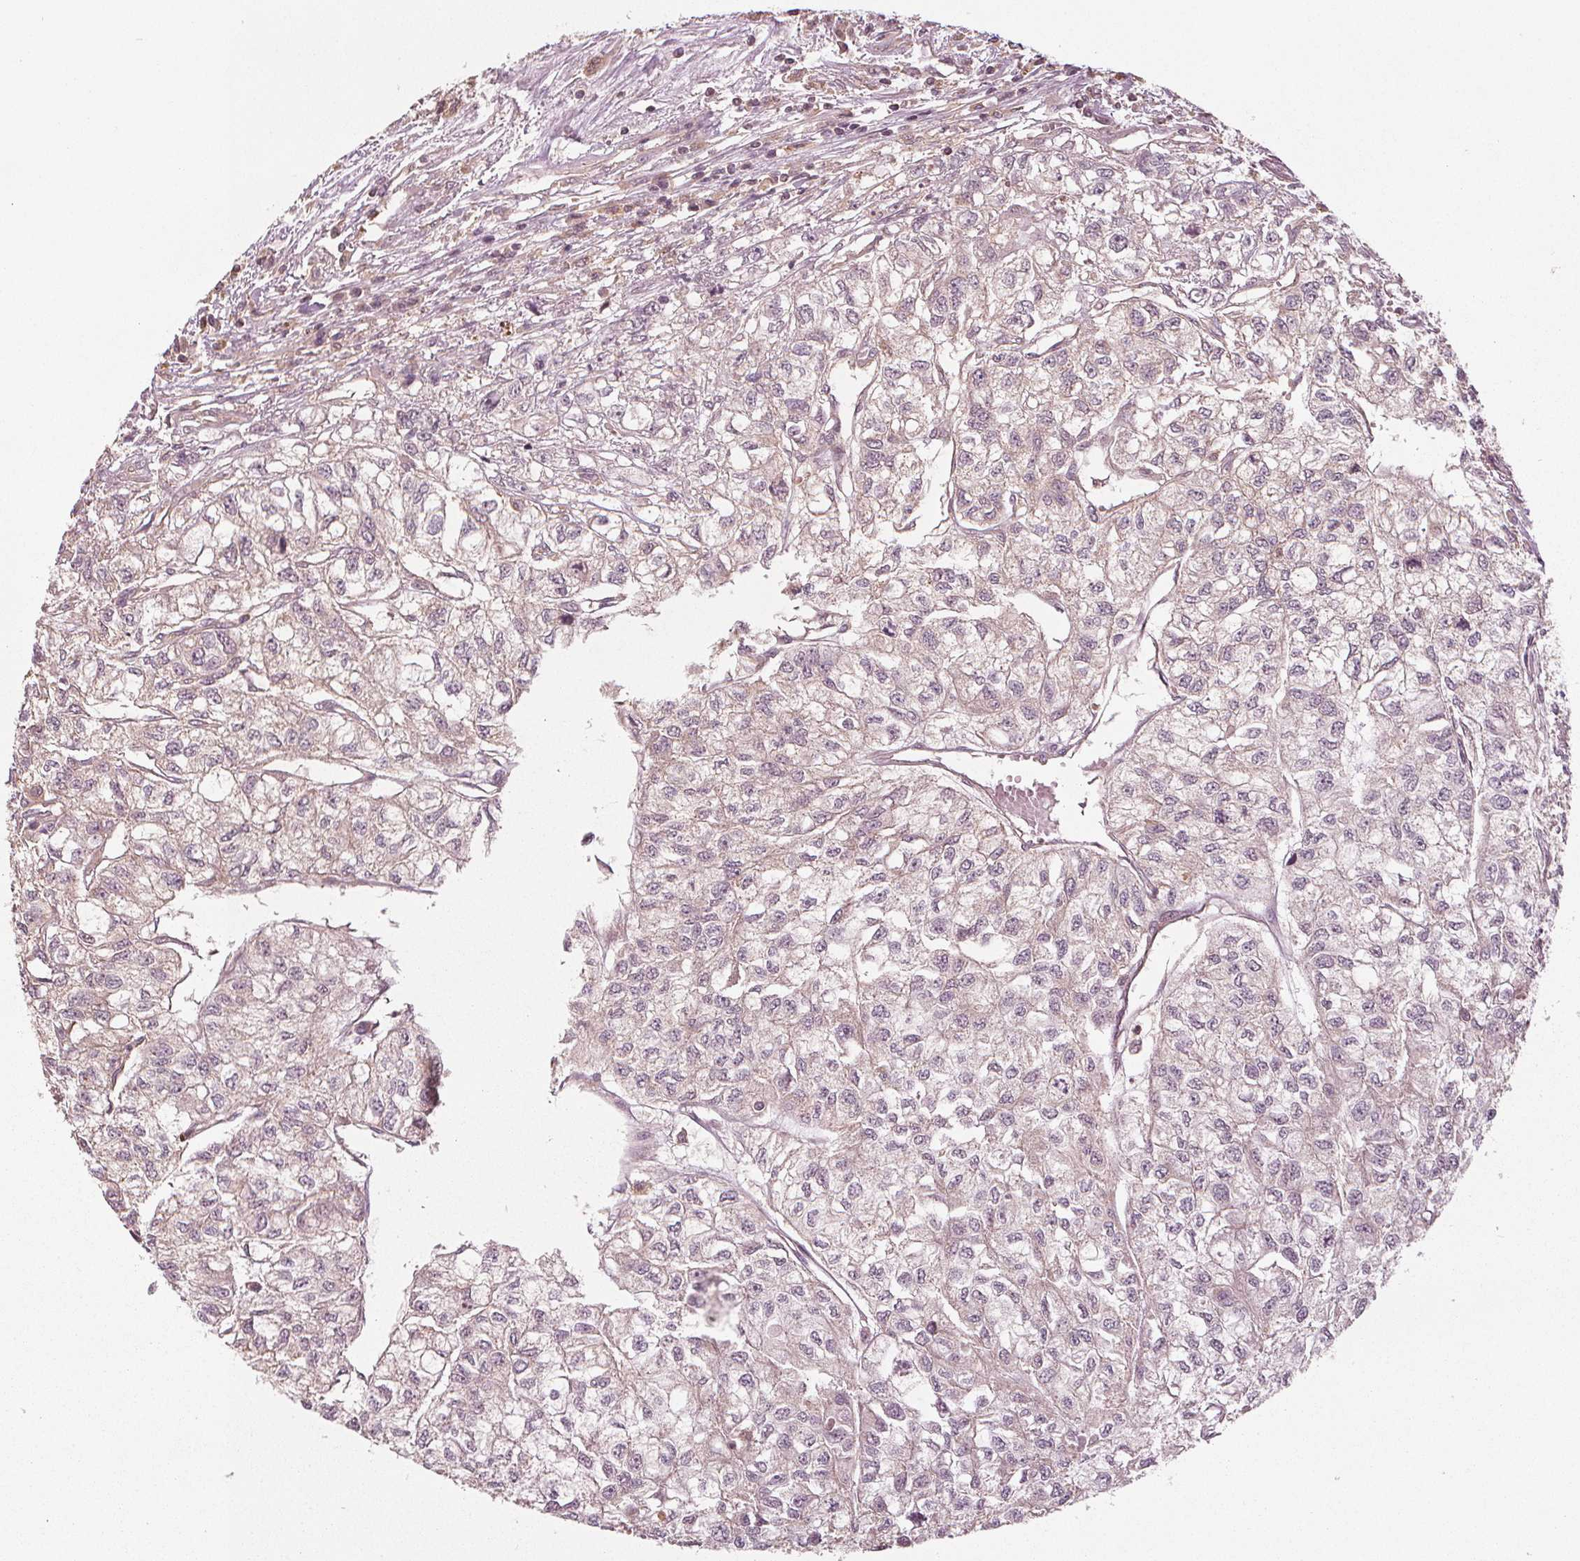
{"staining": {"intensity": "weak", "quantity": "<25%", "location": "cytoplasmic/membranous"}, "tissue": "renal cancer", "cell_type": "Tumor cells", "image_type": "cancer", "snomed": [{"axis": "morphology", "description": "Adenocarcinoma, NOS"}, {"axis": "topography", "description": "Kidney"}], "caption": "Adenocarcinoma (renal) was stained to show a protein in brown. There is no significant staining in tumor cells. (Immunohistochemistry (ihc), brightfield microscopy, high magnification).", "gene": "GNB2", "patient": {"sex": "male", "age": 56}}